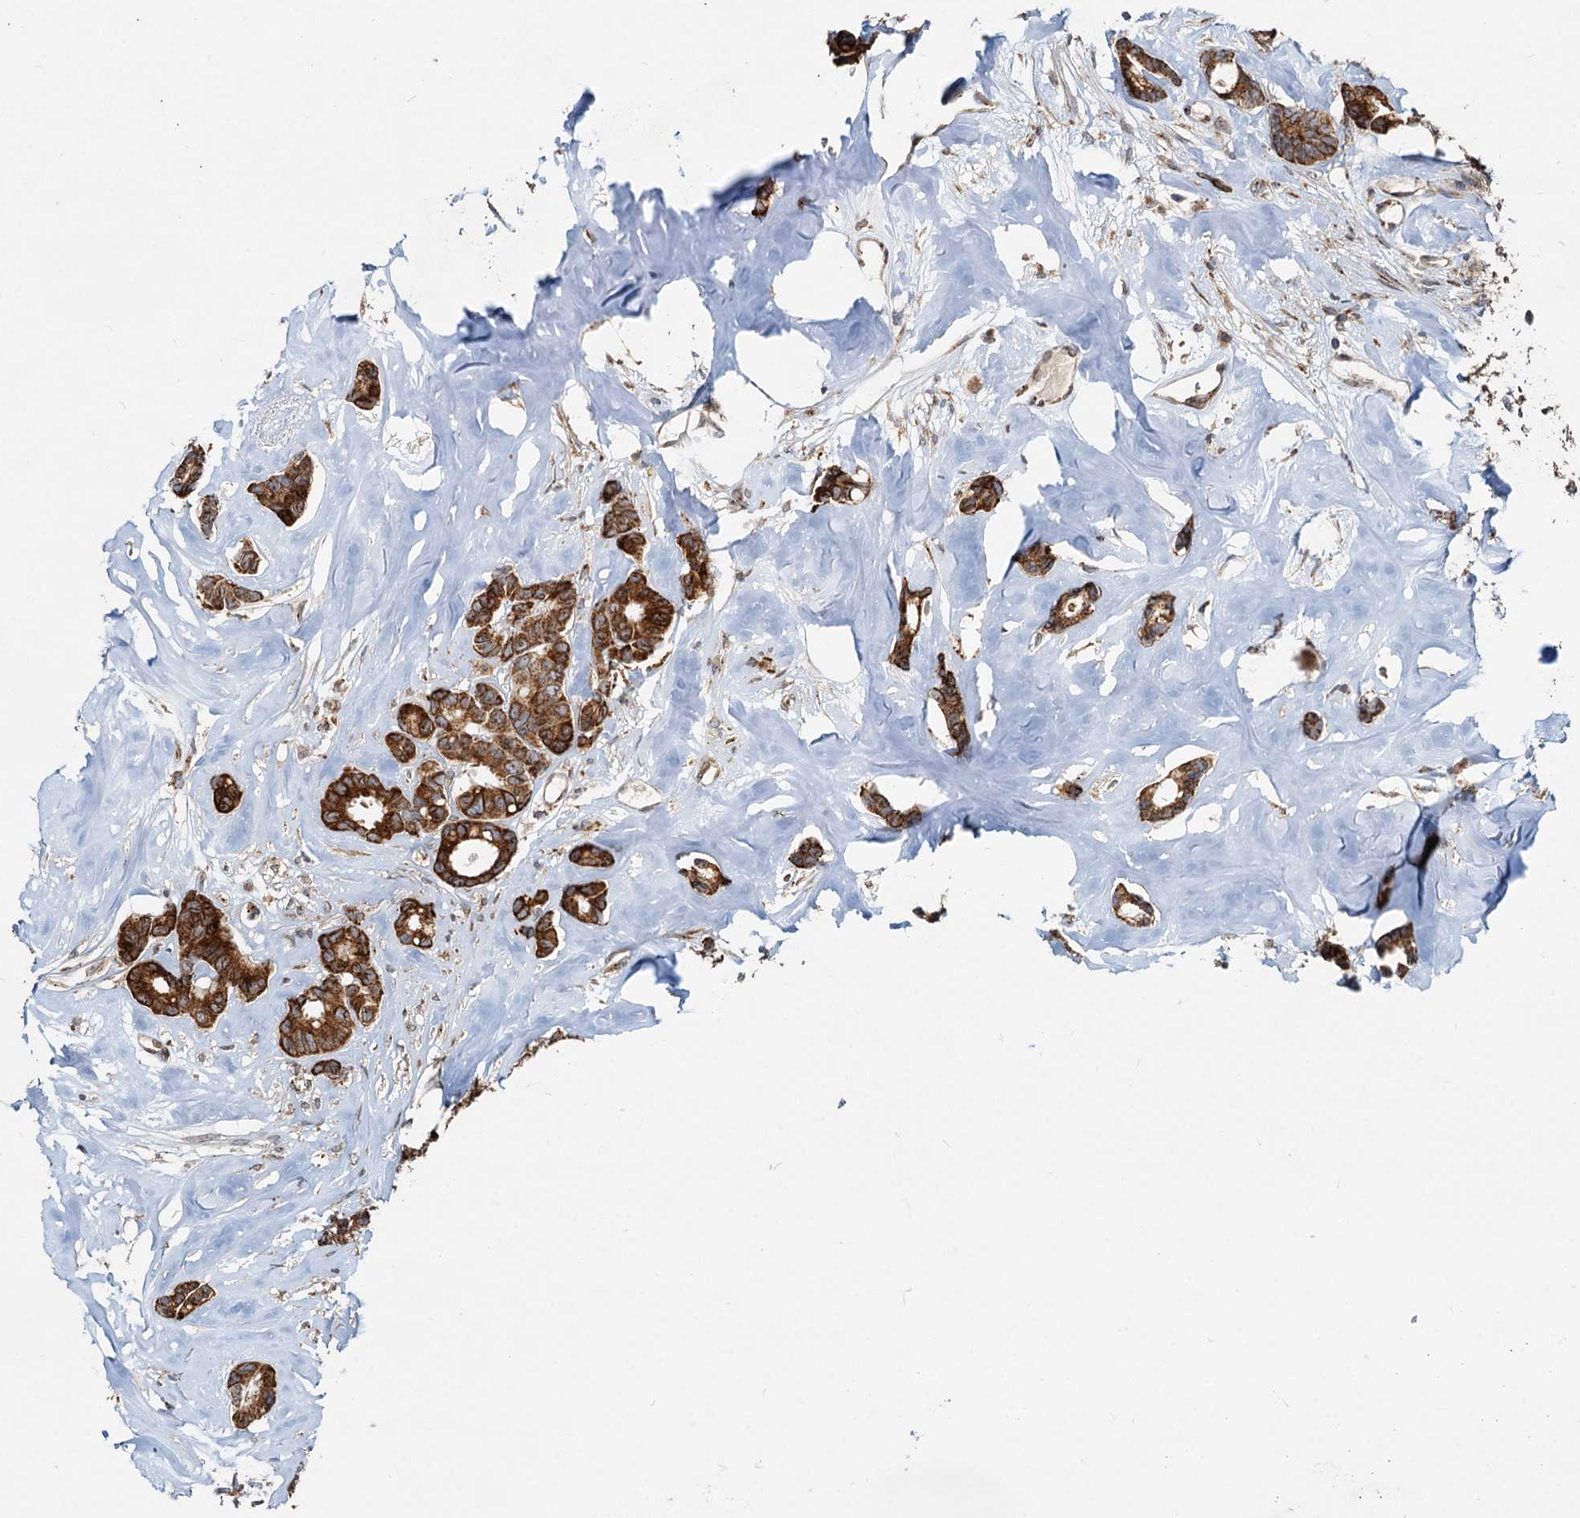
{"staining": {"intensity": "strong", "quantity": ">75%", "location": "cytoplasmic/membranous"}, "tissue": "breast cancer", "cell_type": "Tumor cells", "image_type": "cancer", "snomed": [{"axis": "morphology", "description": "Duct carcinoma"}, {"axis": "topography", "description": "Breast"}], "caption": "Immunohistochemical staining of human breast cancer (intraductal carcinoma) displays high levels of strong cytoplasmic/membranous positivity in about >75% of tumor cells.", "gene": "CEP68", "patient": {"sex": "female", "age": 87}}